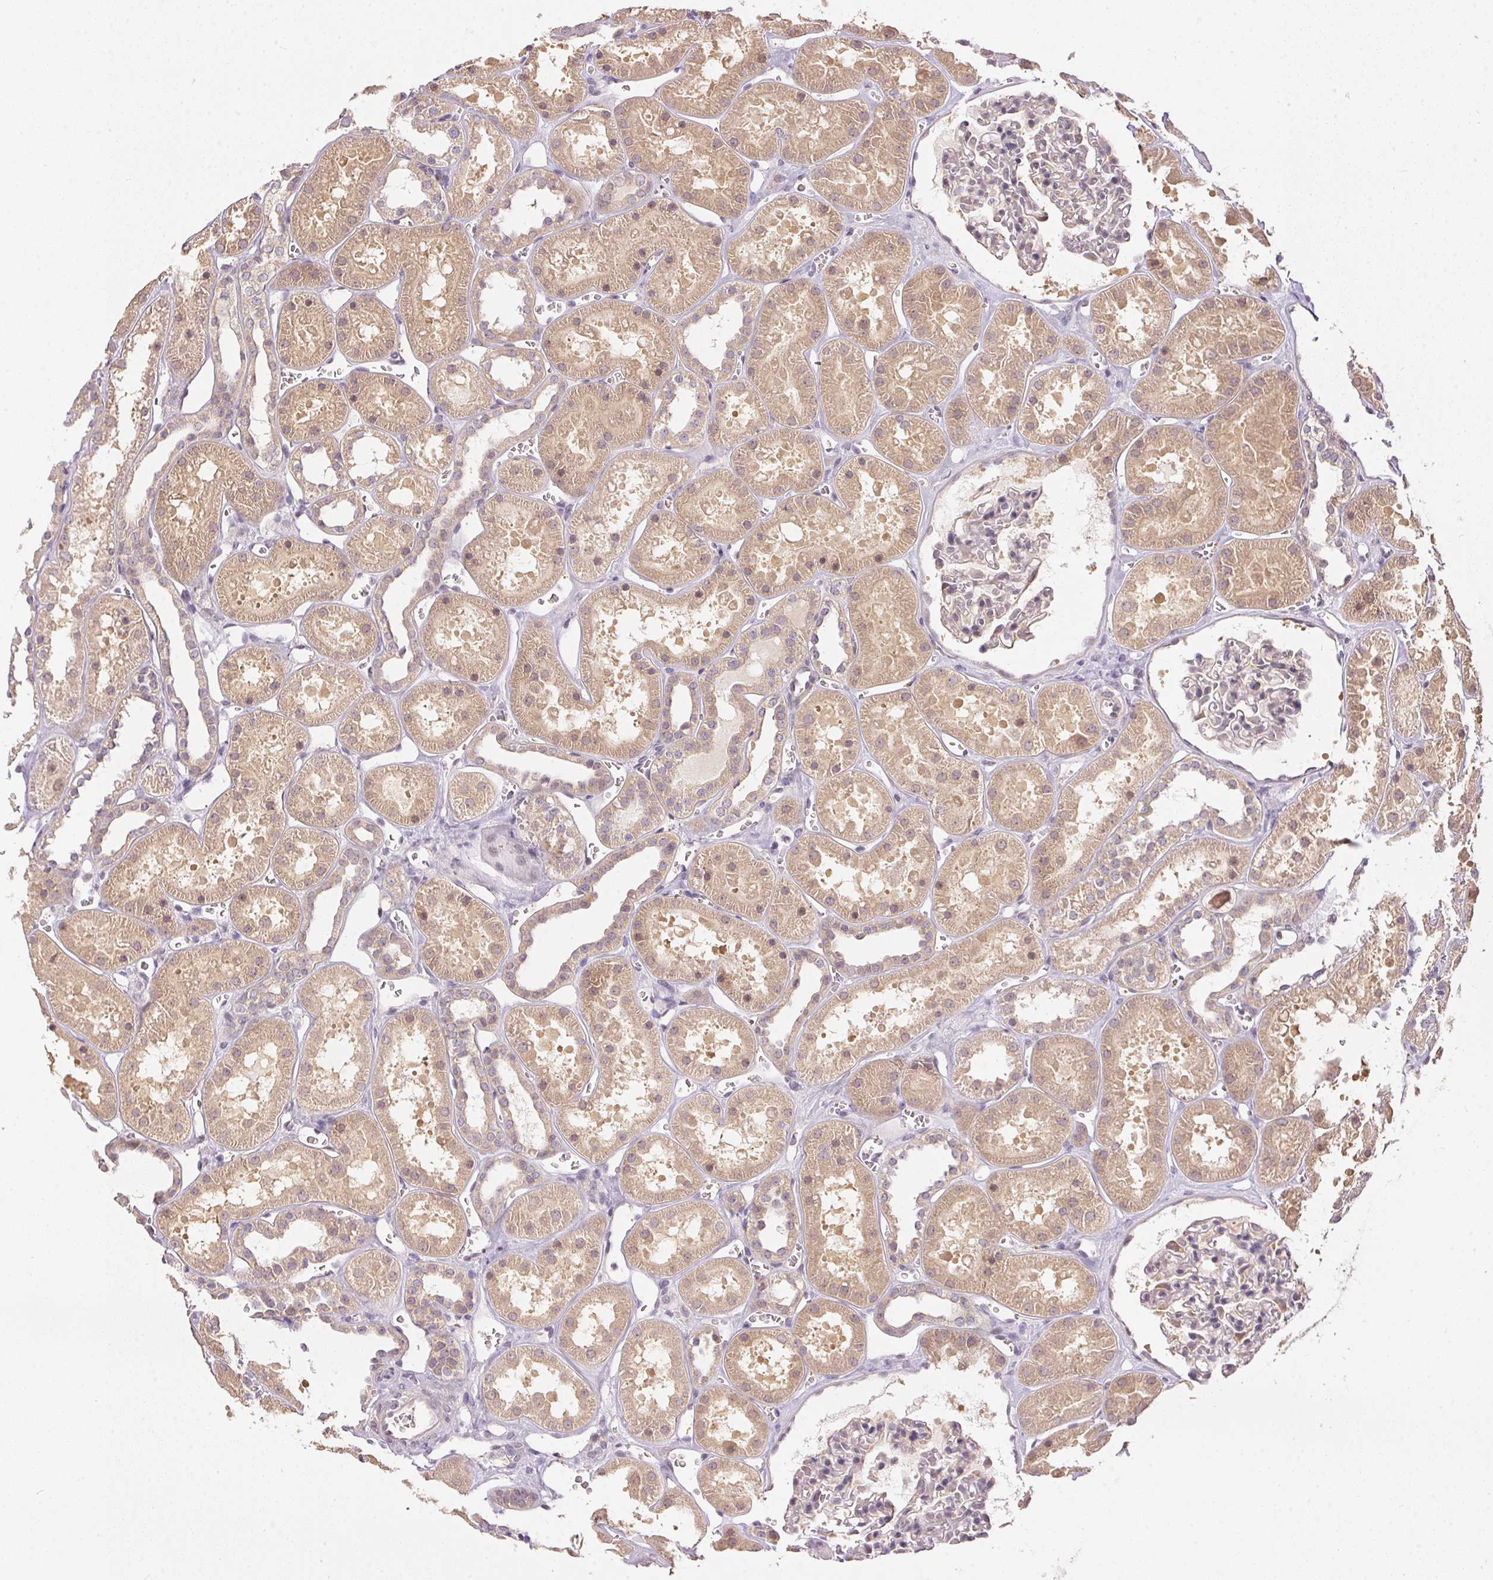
{"staining": {"intensity": "weak", "quantity": "<25%", "location": "cytoplasmic/membranous"}, "tissue": "kidney", "cell_type": "Cells in glomeruli", "image_type": "normal", "snomed": [{"axis": "morphology", "description": "Normal tissue, NOS"}, {"axis": "topography", "description": "Kidney"}], "caption": "The image displays no staining of cells in glomeruli in benign kidney. Brightfield microscopy of IHC stained with DAB (brown) and hematoxylin (blue), captured at high magnification.", "gene": "TTC23L", "patient": {"sex": "female", "age": 41}}